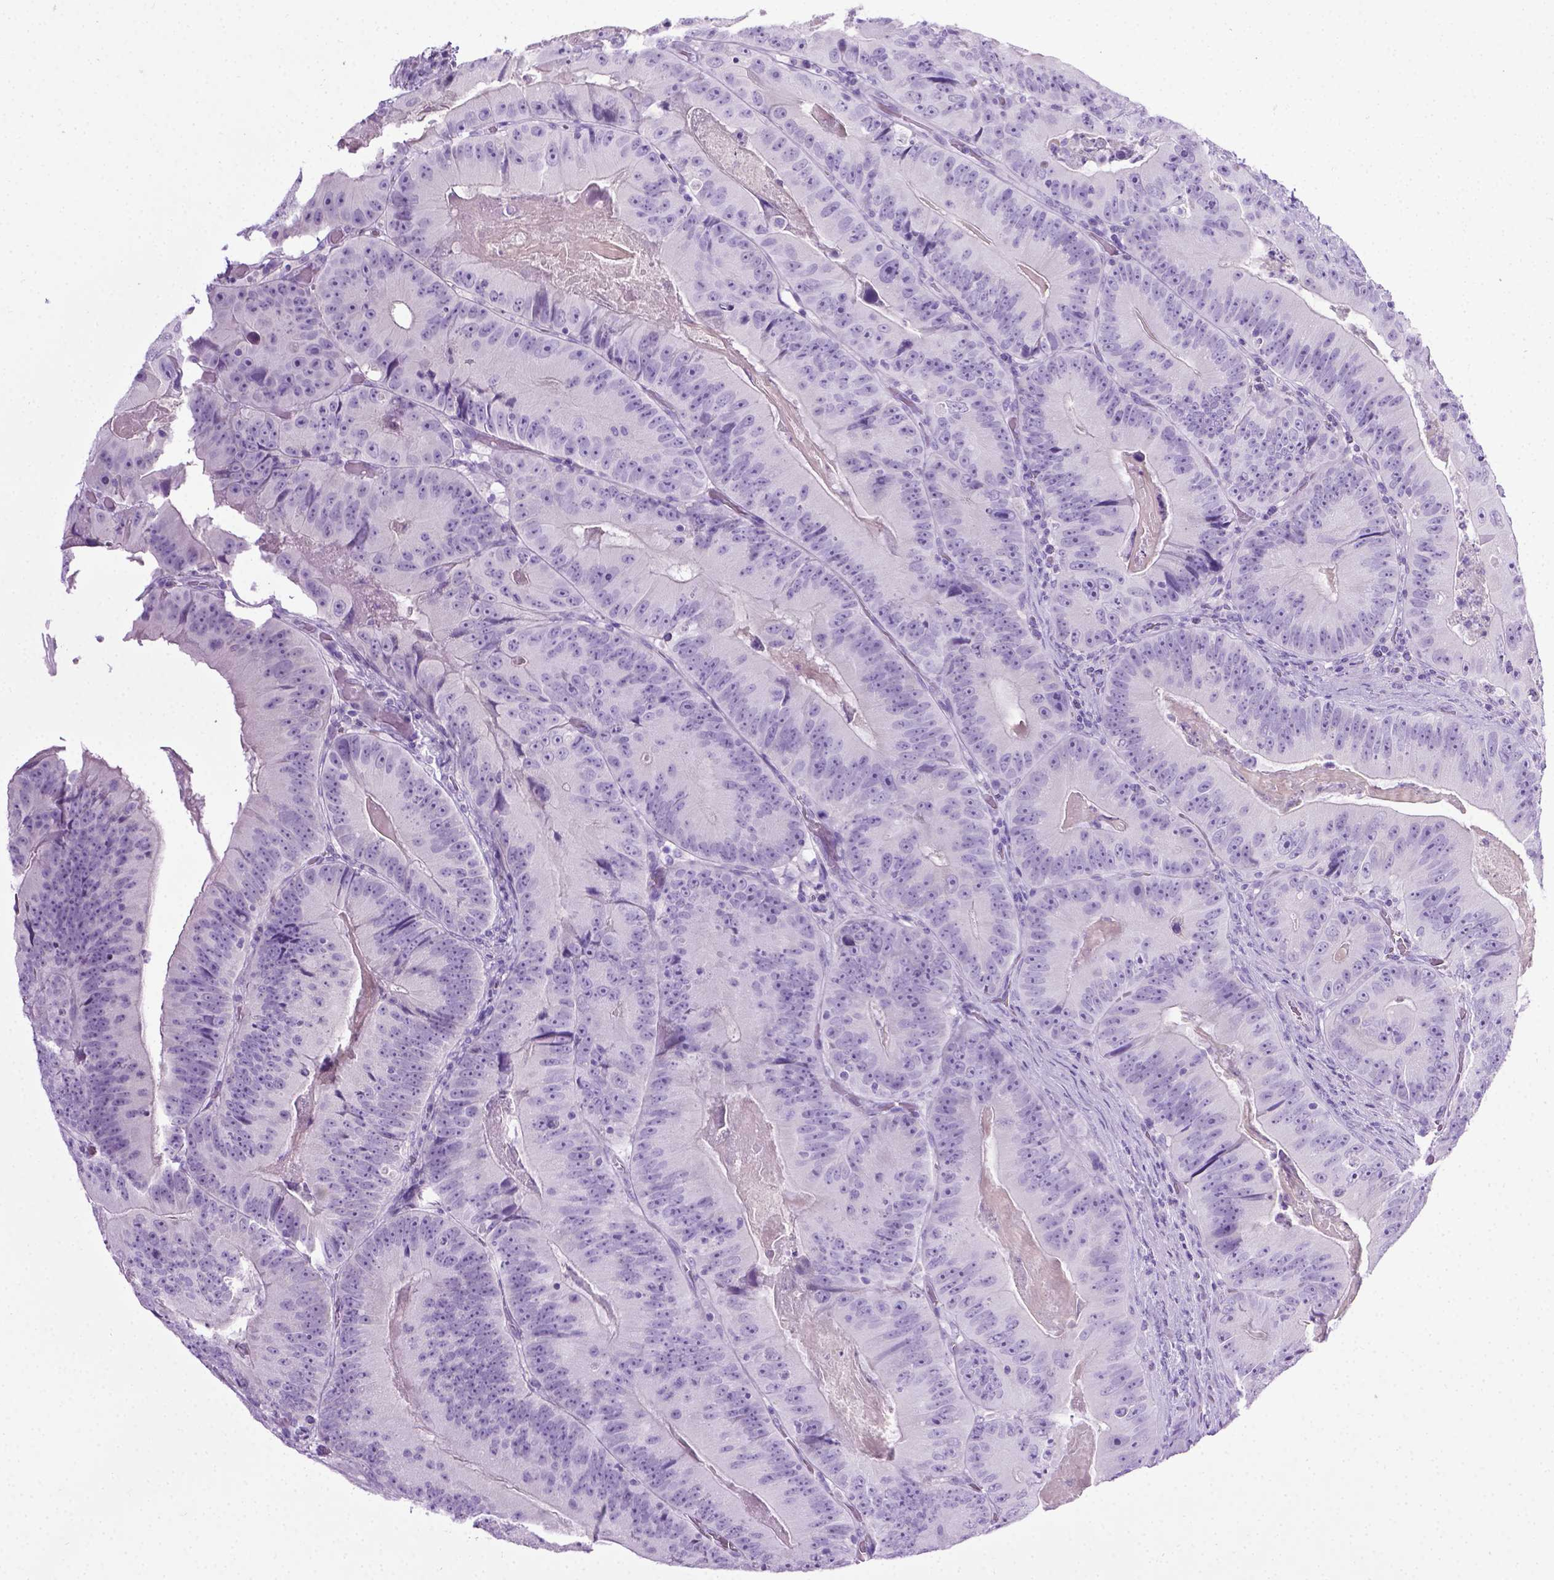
{"staining": {"intensity": "negative", "quantity": "none", "location": "none"}, "tissue": "colorectal cancer", "cell_type": "Tumor cells", "image_type": "cancer", "snomed": [{"axis": "morphology", "description": "Adenocarcinoma, NOS"}, {"axis": "topography", "description": "Colon"}], "caption": "Immunohistochemistry (IHC) of human colorectal adenocarcinoma shows no positivity in tumor cells.", "gene": "LELP1", "patient": {"sex": "female", "age": 86}}